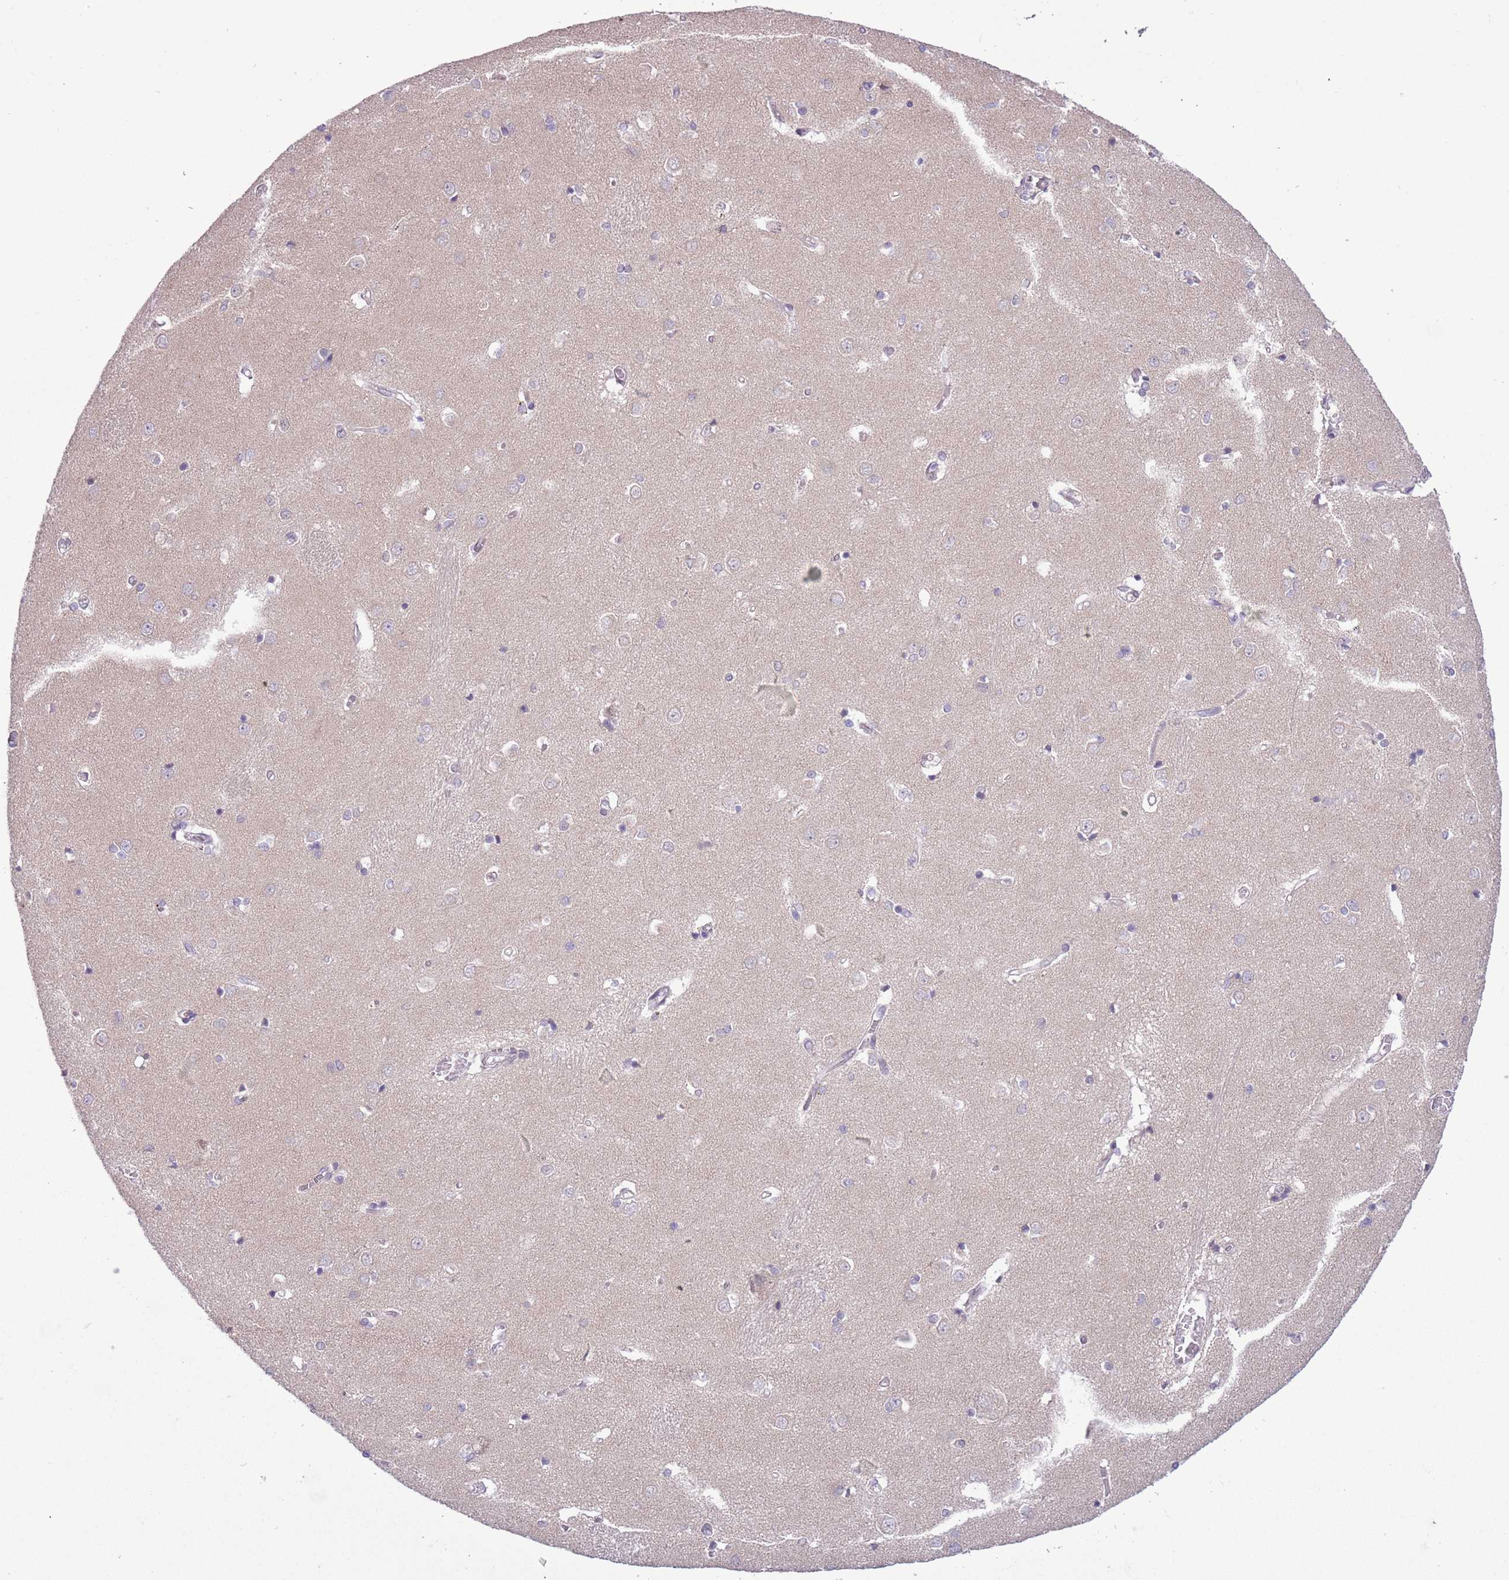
{"staining": {"intensity": "negative", "quantity": "none", "location": "none"}, "tissue": "caudate", "cell_type": "Glial cells", "image_type": "normal", "snomed": [{"axis": "morphology", "description": "Normal tissue, NOS"}, {"axis": "topography", "description": "Lateral ventricle wall"}], "caption": "High magnification brightfield microscopy of benign caudate stained with DAB (brown) and counterstained with hematoxylin (blue): glial cells show no significant expression.", "gene": "CCND2", "patient": {"sex": "male", "age": 37}}